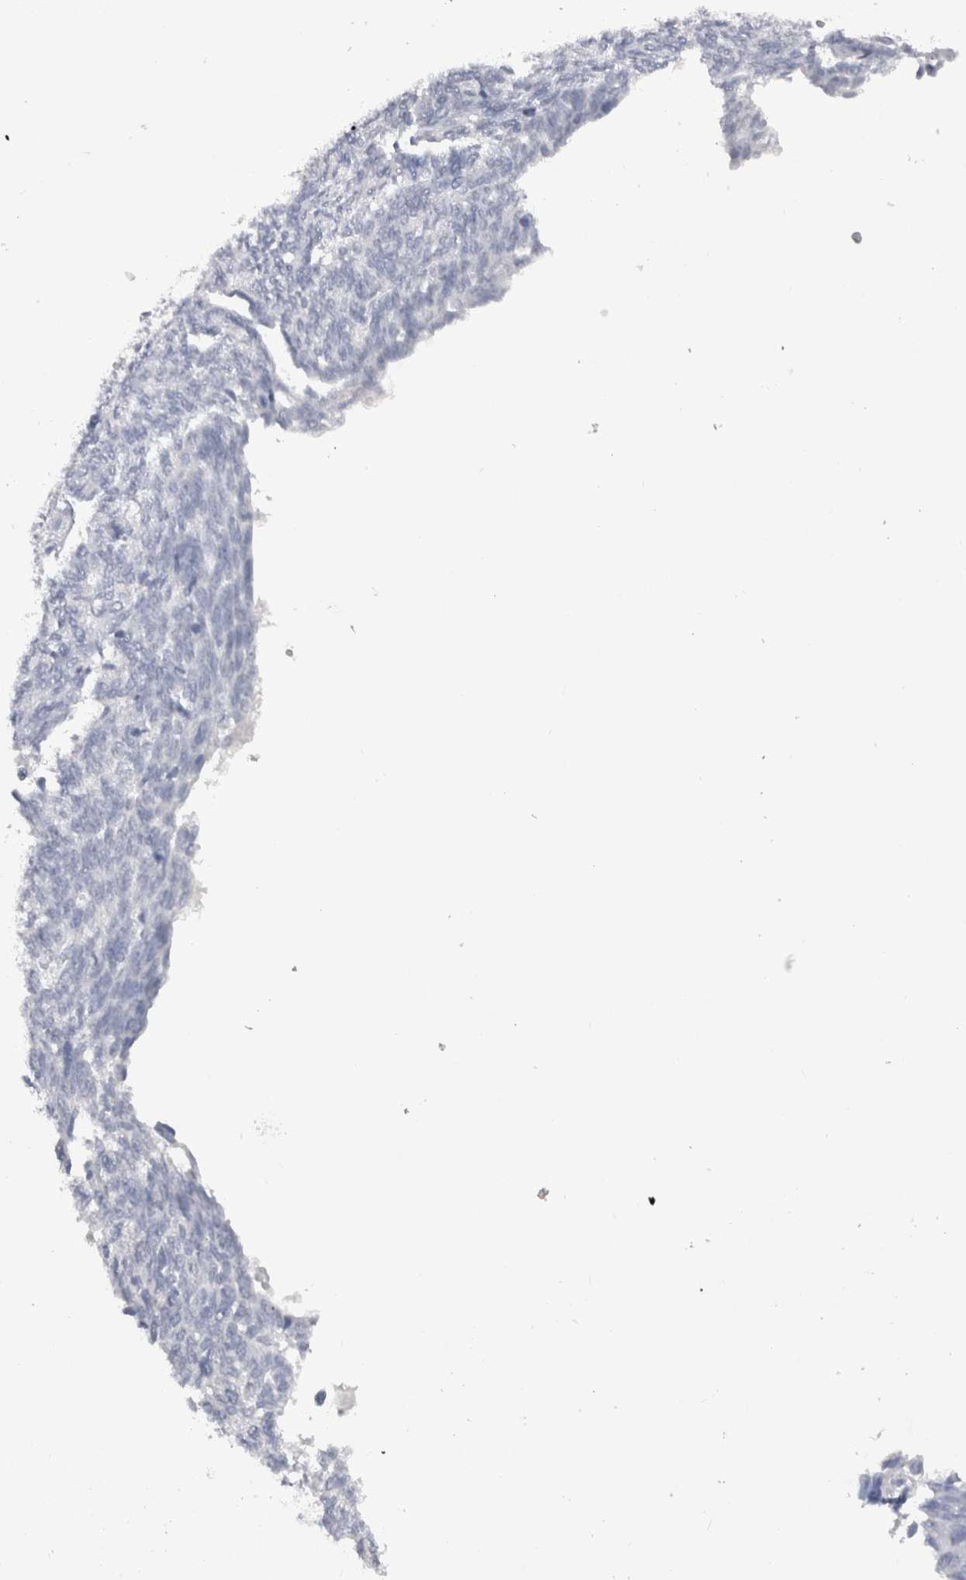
{"staining": {"intensity": "negative", "quantity": "none", "location": "none"}, "tissue": "ovarian cancer", "cell_type": "Tumor cells", "image_type": "cancer", "snomed": [{"axis": "morphology", "description": "Cystadenocarcinoma, serous, NOS"}, {"axis": "topography", "description": "Ovary"}], "caption": "There is no significant staining in tumor cells of ovarian cancer.", "gene": "PTH", "patient": {"sex": "female", "age": 79}}